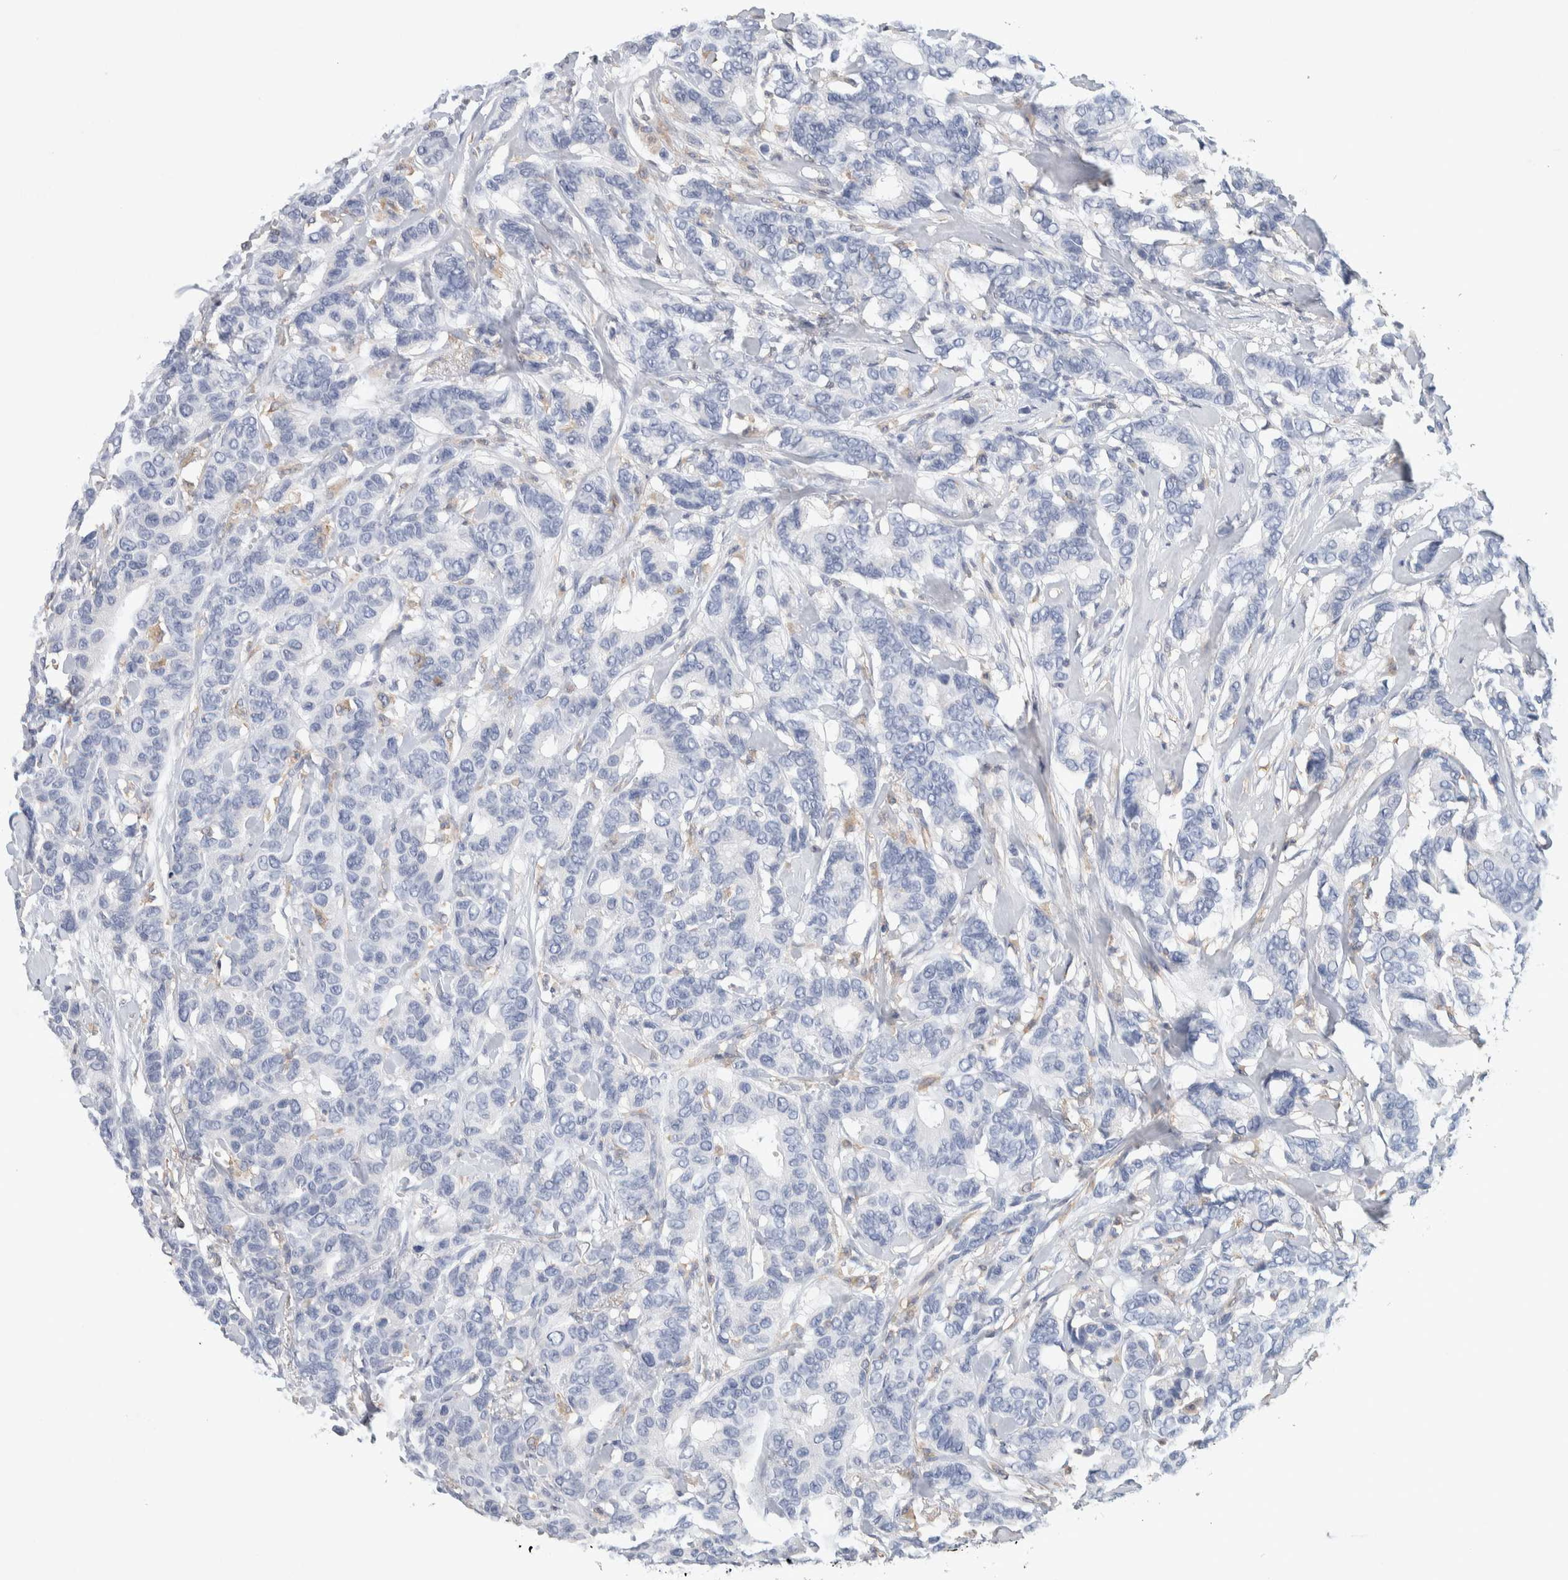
{"staining": {"intensity": "negative", "quantity": "none", "location": "none"}, "tissue": "breast cancer", "cell_type": "Tumor cells", "image_type": "cancer", "snomed": [{"axis": "morphology", "description": "Duct carcinoma"}, {"axis": "topography", "description": "Breast"}], "caption": "Immunohistochemistry of breast cancer (invasive ductal carcinoma) exhibits no staining in tumor cells.", "gene": "NCF2", "patient": {"sex": "female", "age": 87}}